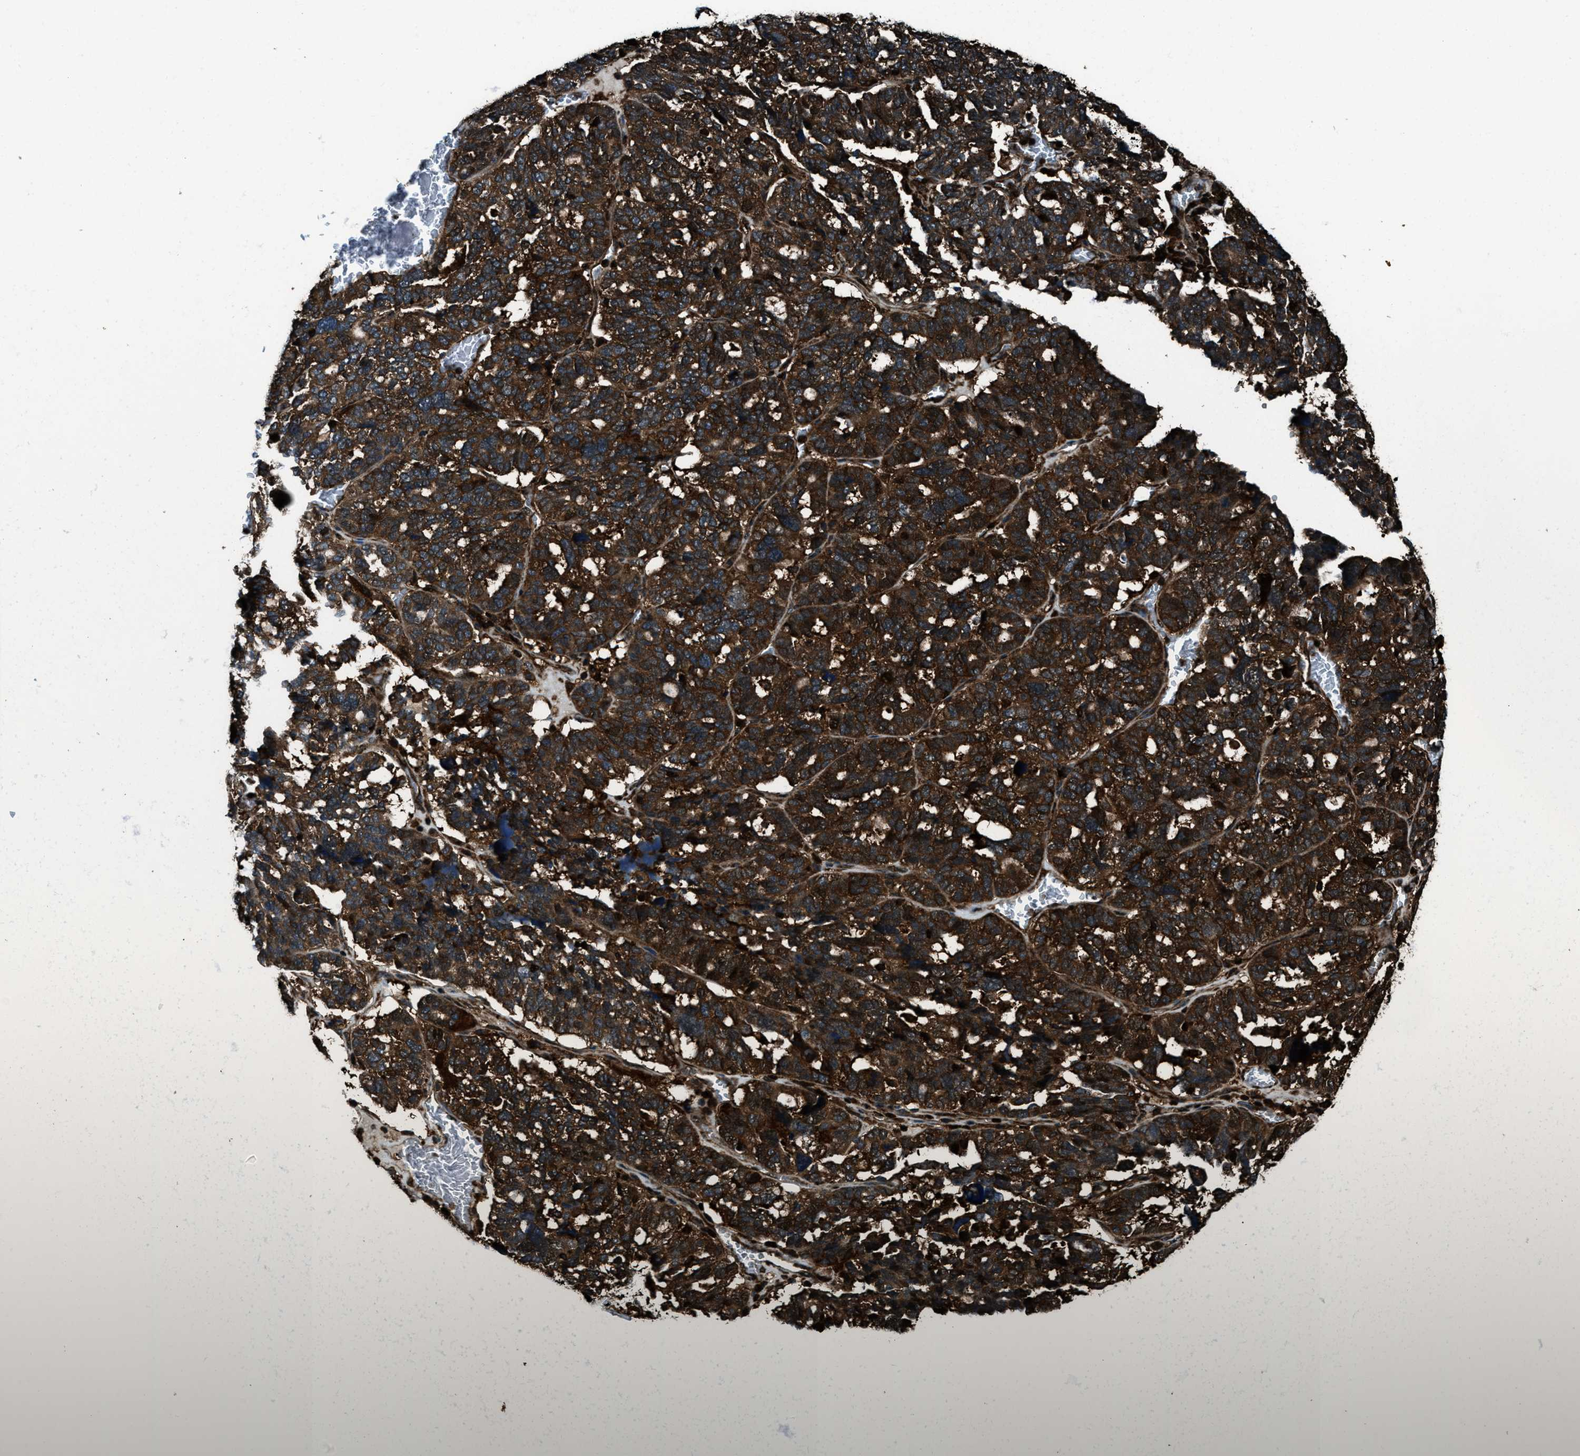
{"staining": {"intensity": "strong", "quantity": ">75%", "location": "cytoplasmic/membranous,nuclear"}, "tissue": "ovarian cancer", "cell_type": "Tumor cells", "image_type": "cancer", "snomed": [{"axis": "morphology", "description": "Cystadenocarcinoma, serous, NOS"}, {"axis": "topography", "description": "Ovary"}], "caption": "The histopathology image displays staining of serous cystadenocarcinoma (ovarian), revealing strong cytoplasmic/membranous and nuclear protein positivity (brown color) within tumor cells.", "gene": "SNX30", "patient": {"sex": "female", "age": 59}}